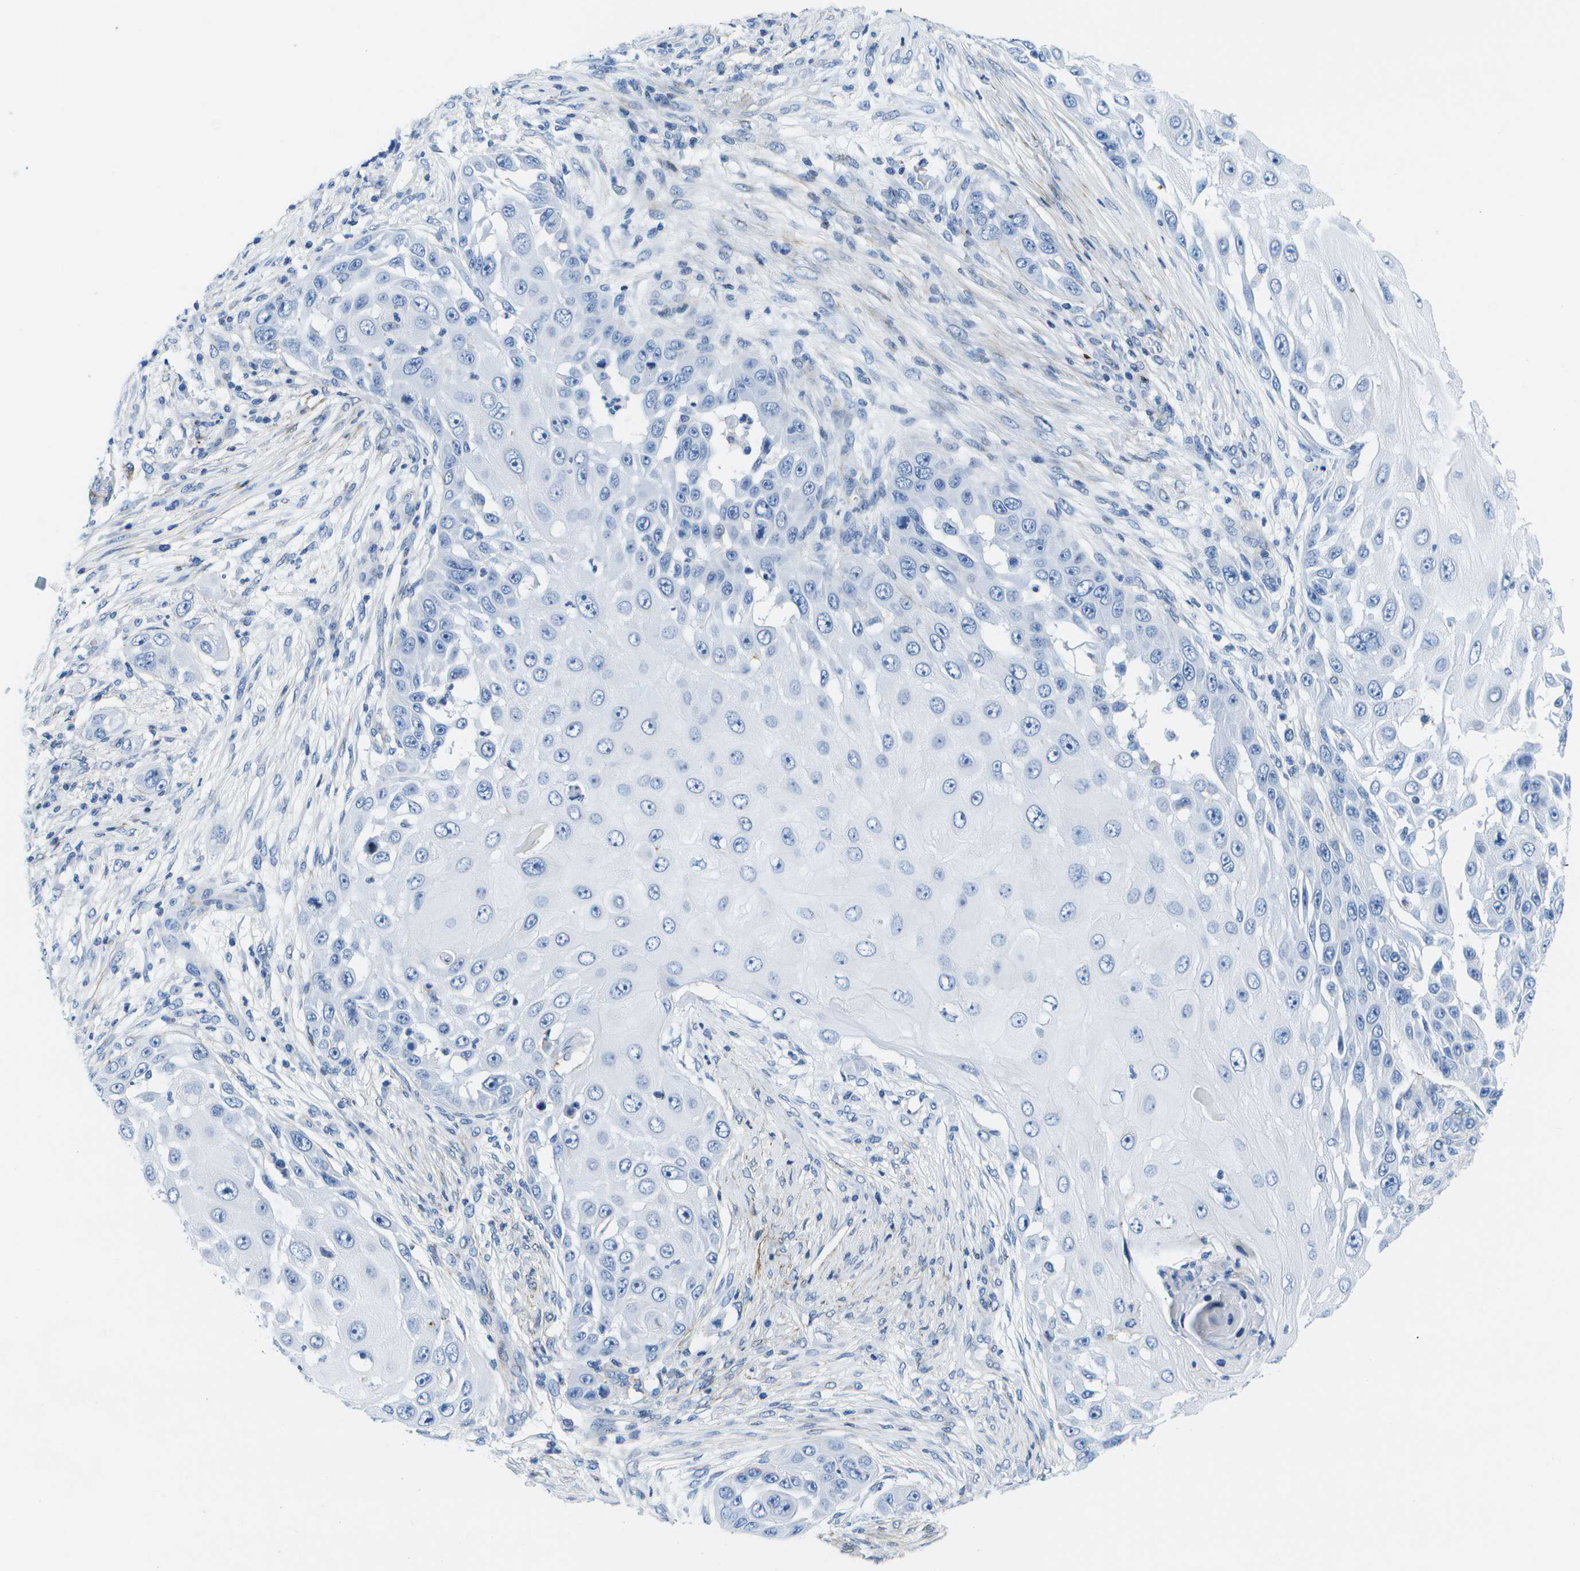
{"staining": {"intensity": "negative", "quantity": "none", "location": "none"}, "tissue": "skin cancer", "cell_type": "Tumor cells", "image_type": "cancer", "snomed": [{"axis": "morphology", "description": "Squamous cell carcinoma, NOS"}, {"axis": "topography", "description": "Skin"}], "caption": "DAB (3,3'-diaminobenzidine) immunohistochemical staining of skin squamous cell carcinoma demonstrates no significant expression in tumor cells.", "gene": "ADGRG6", "patient": {"sex": "female", "age": 44}}